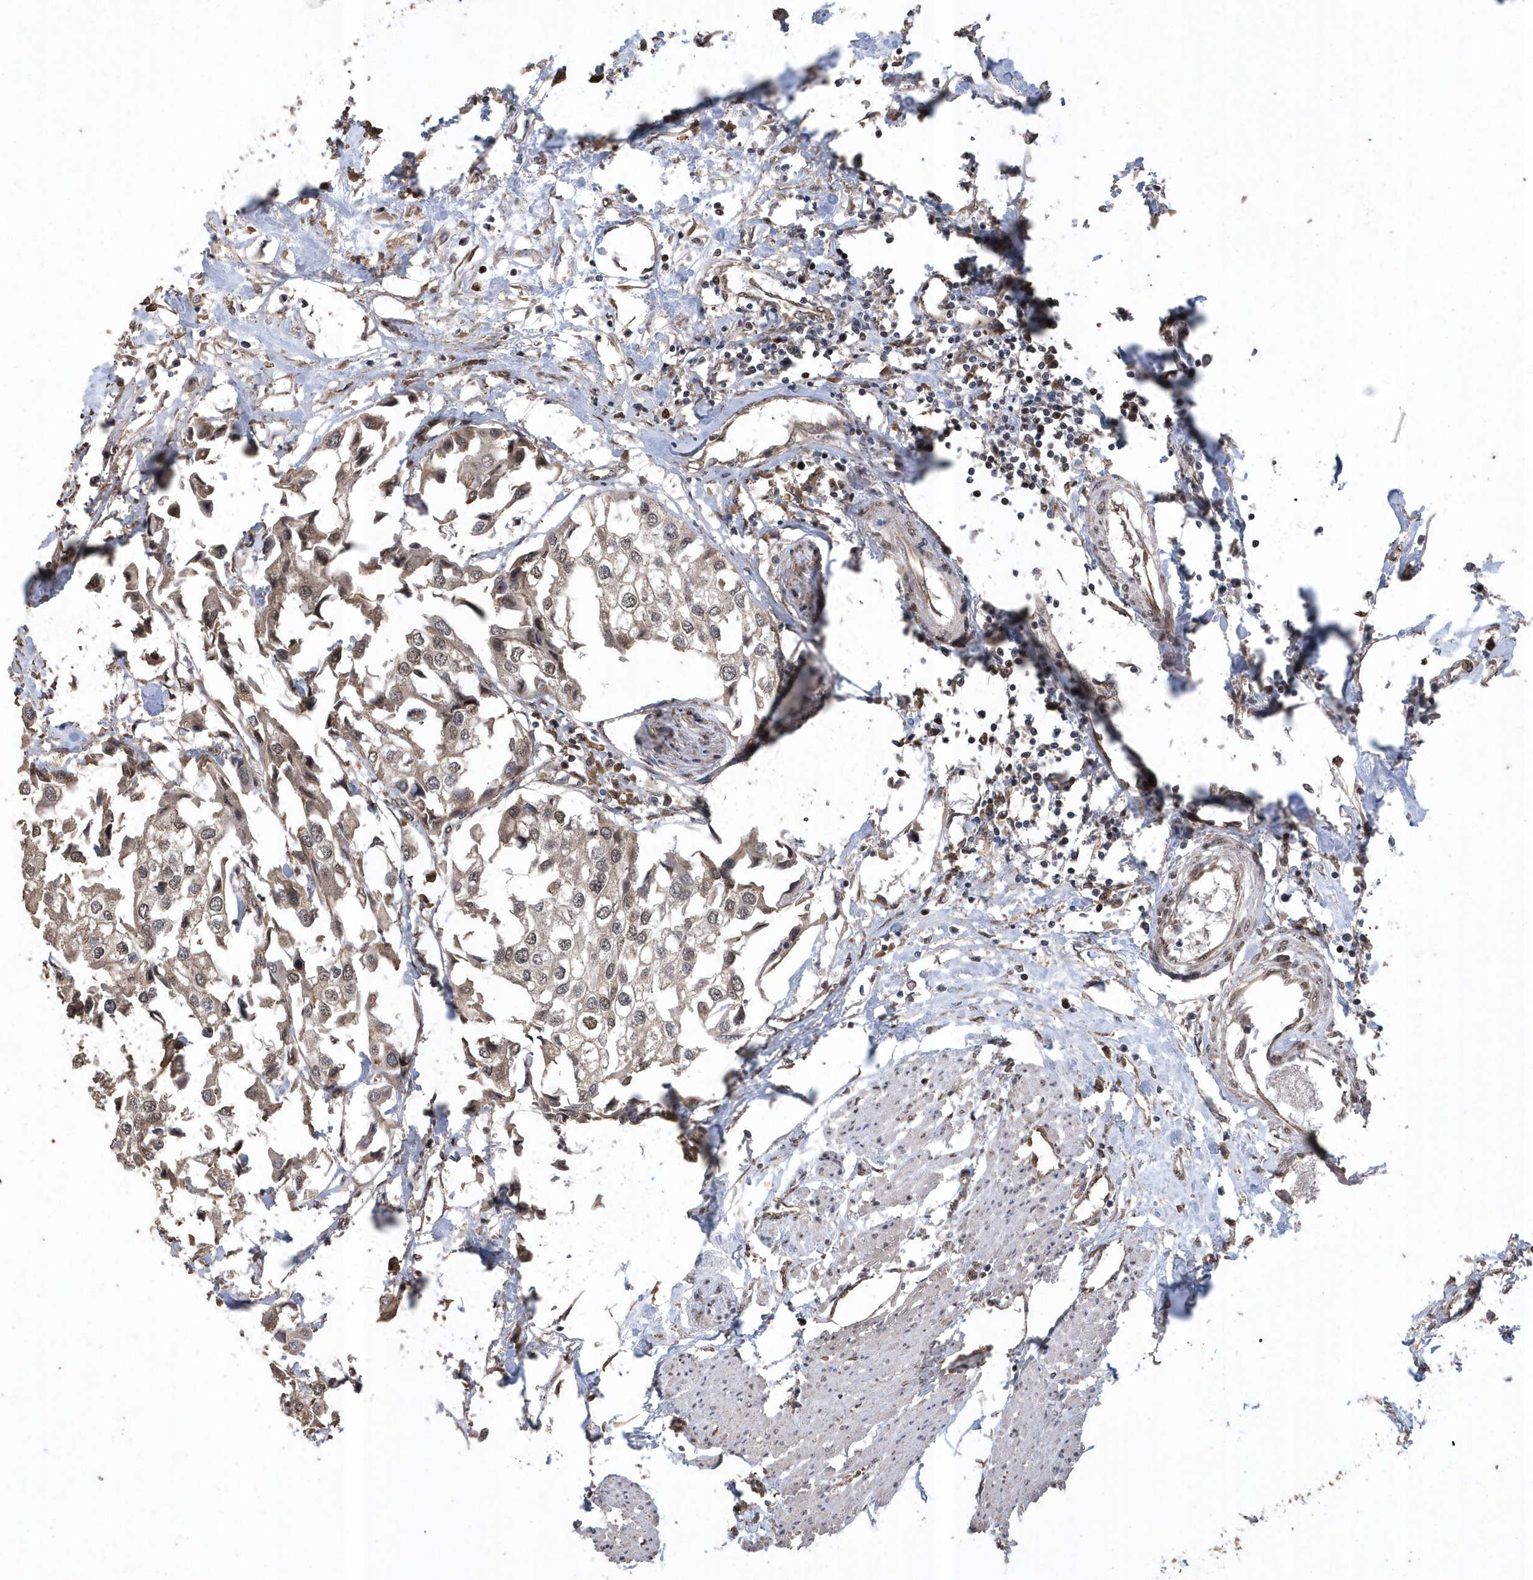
{"staining": {"intensity": "weak", "quantity": "<25%", "location": "cytoplasmic/membranous,nuclear"}, "tissue": "urothelial cancer", "cell_type": "Tumor cells", "image_type": "cancer", "snomed": [{"axis": "morphology", "description": "Urothelial carcinoma, High grade"}, {"axis": "topography", "description": "Urinary bladder"}], "caption": "Immunohistochemistry (IHC) image of neoplastic tissue: human high-grade urothelial carcinoma stained with DAB displays no significant protein expression in tumor cells.", "gene": "INTS12", "patient": {"sex": "male", "age": 64}}